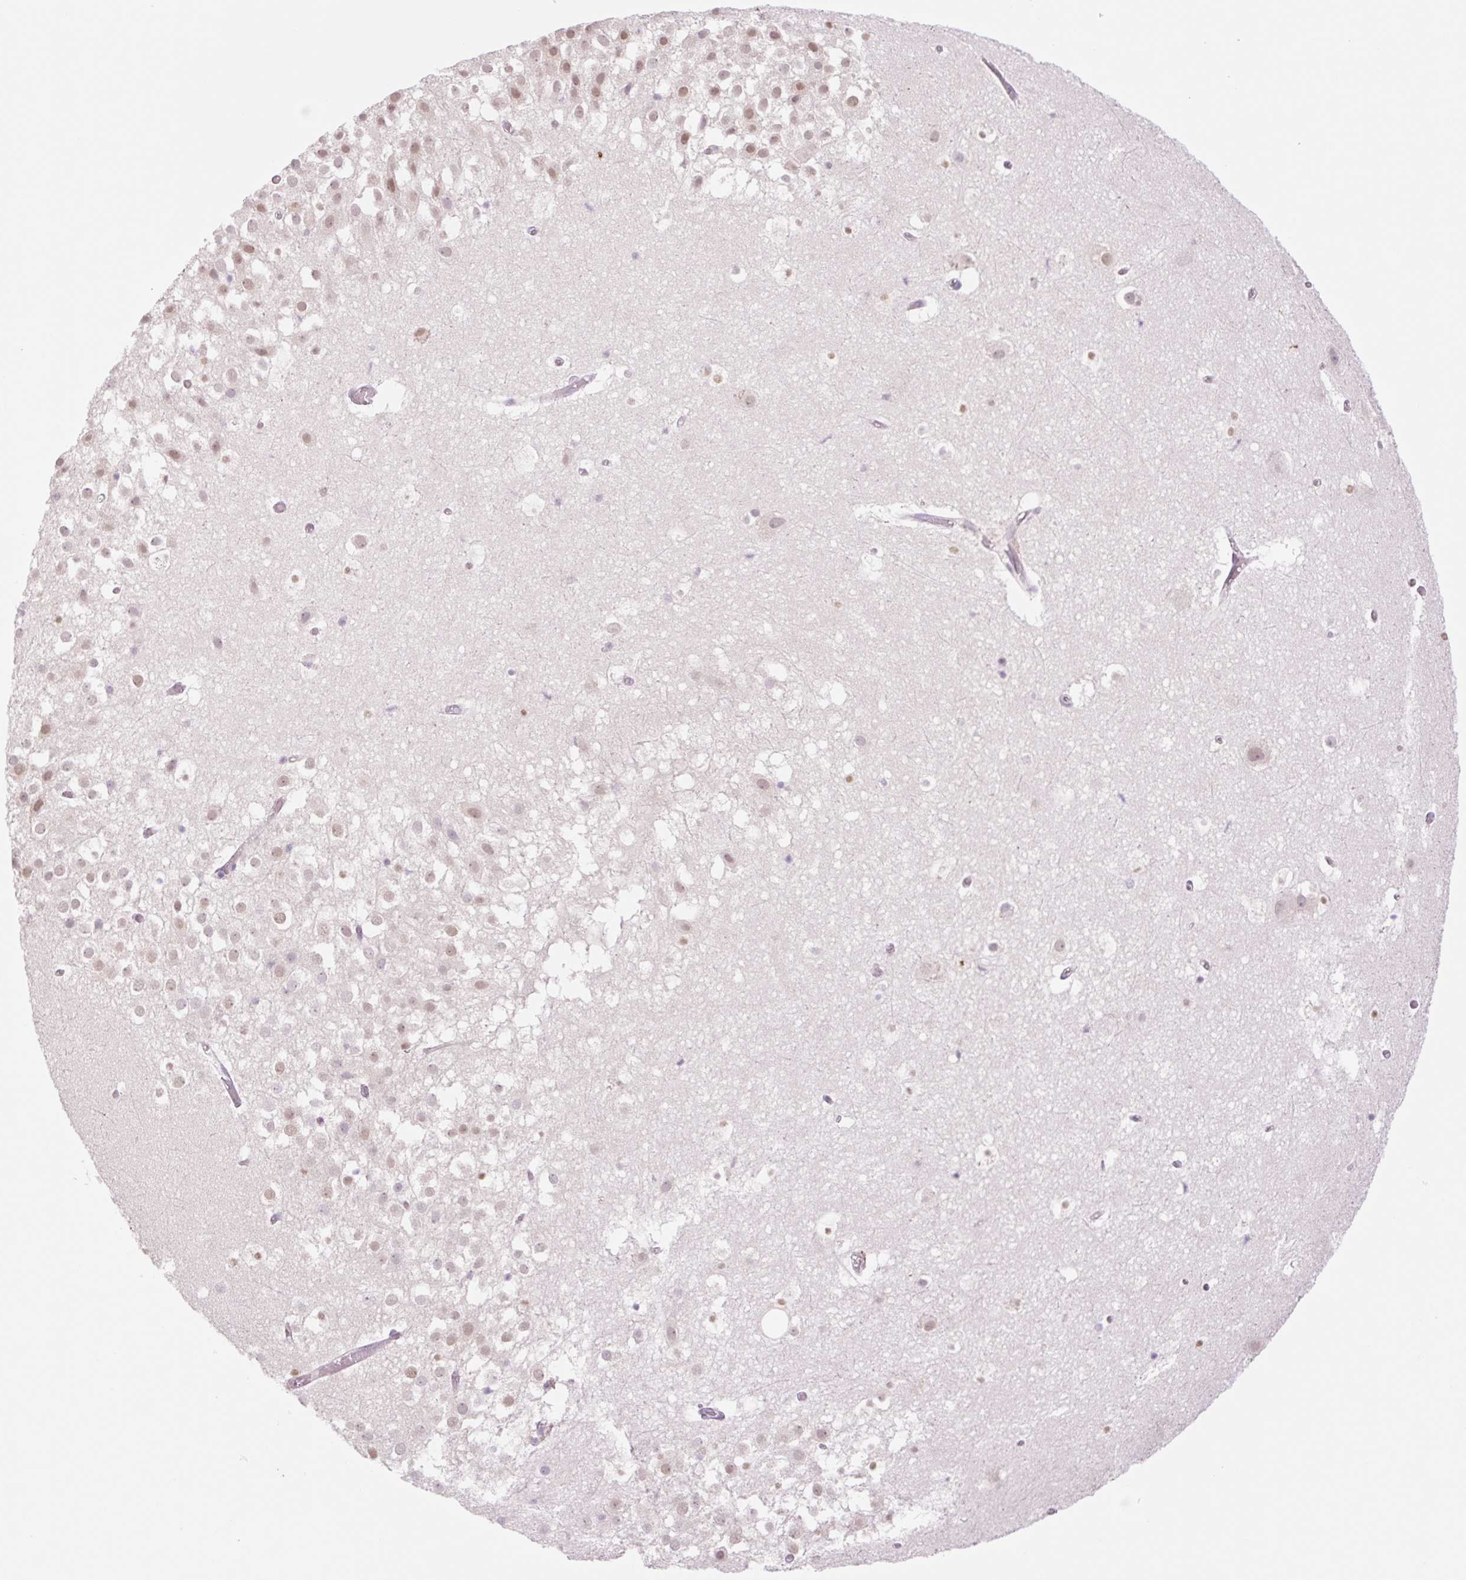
{"staining": {"intensity": "weak", "quantity": "<25%", "location": "cytoplasmic/membranous"}, "tissue": "hippocampus", "cell_type": "Glial cells", "image_type": "normal", "snomed": [{"axis": "morphology", "description": "Normal tissue, NOS"}, {"axis": "topography", "description": "Hippocampus"}], "caption": "Protein analysis of normal hippocampus shows no significant positivity in glial cells.", "gene": "COL5A1", "patient": {"sex": "female", "age": 52}}